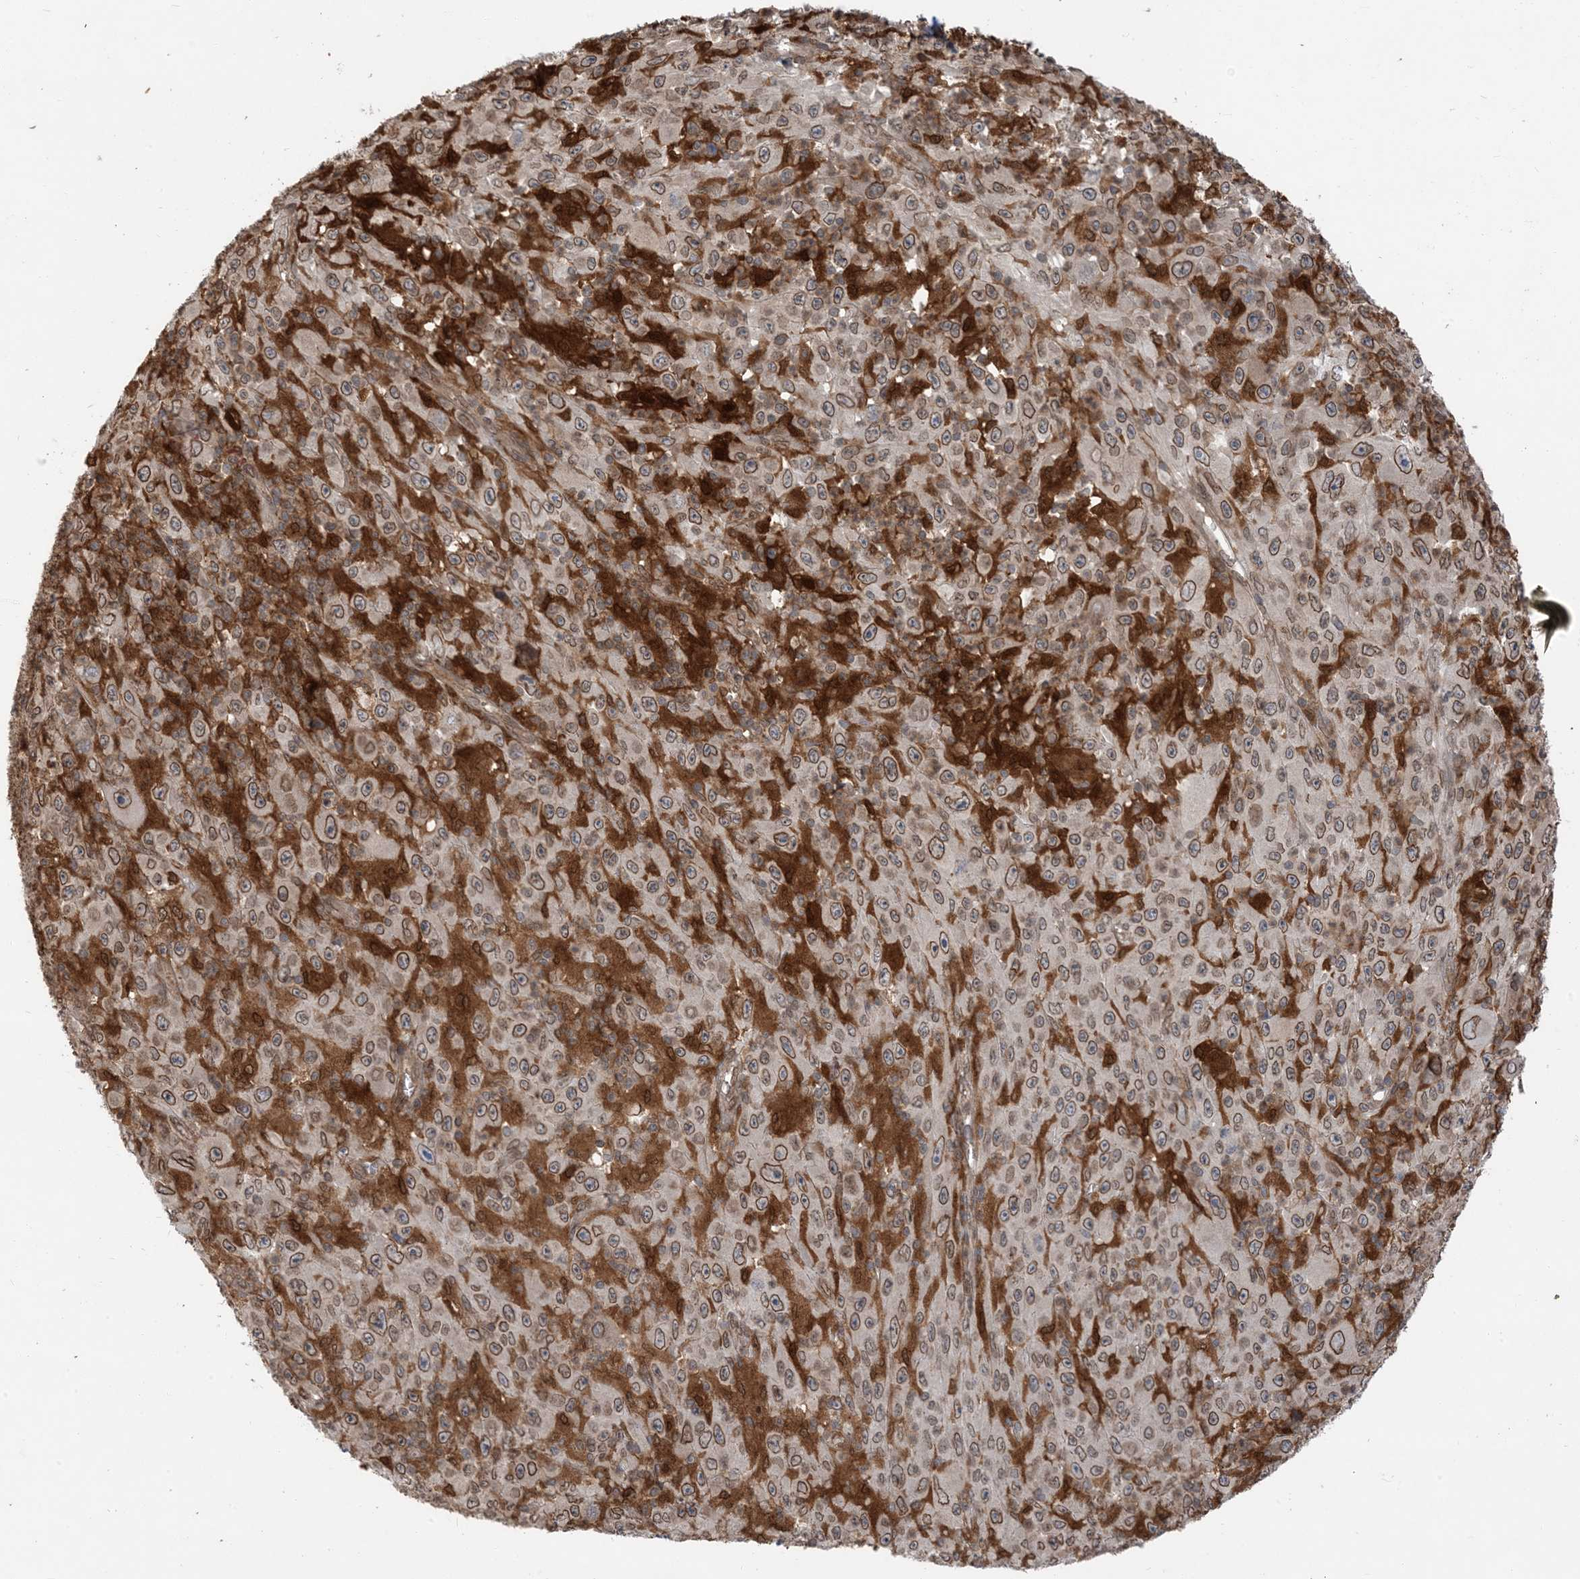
{"staining": {"intensity": "moderate", "quantity": ">75%", "location": "cytoplasmic/membranous,nuclear"}, "tissue": "melanoma", "cell_type": "Tumor cells", "image_type": "cancer", "snomed": [{"axis": "morphology", "description": "Malignant melanoma, Metastatic site"}, {"axis": "topography", "description": "Skin"}], "caption": "Melanoma tissue exhibits moderate cytoplasmic/membranous and nuclear staining in about >75% of tumor cells, visualized by immunohistochemistry.", "gene": "NAGK", "patient": {"sex": "female", "age": 56}}